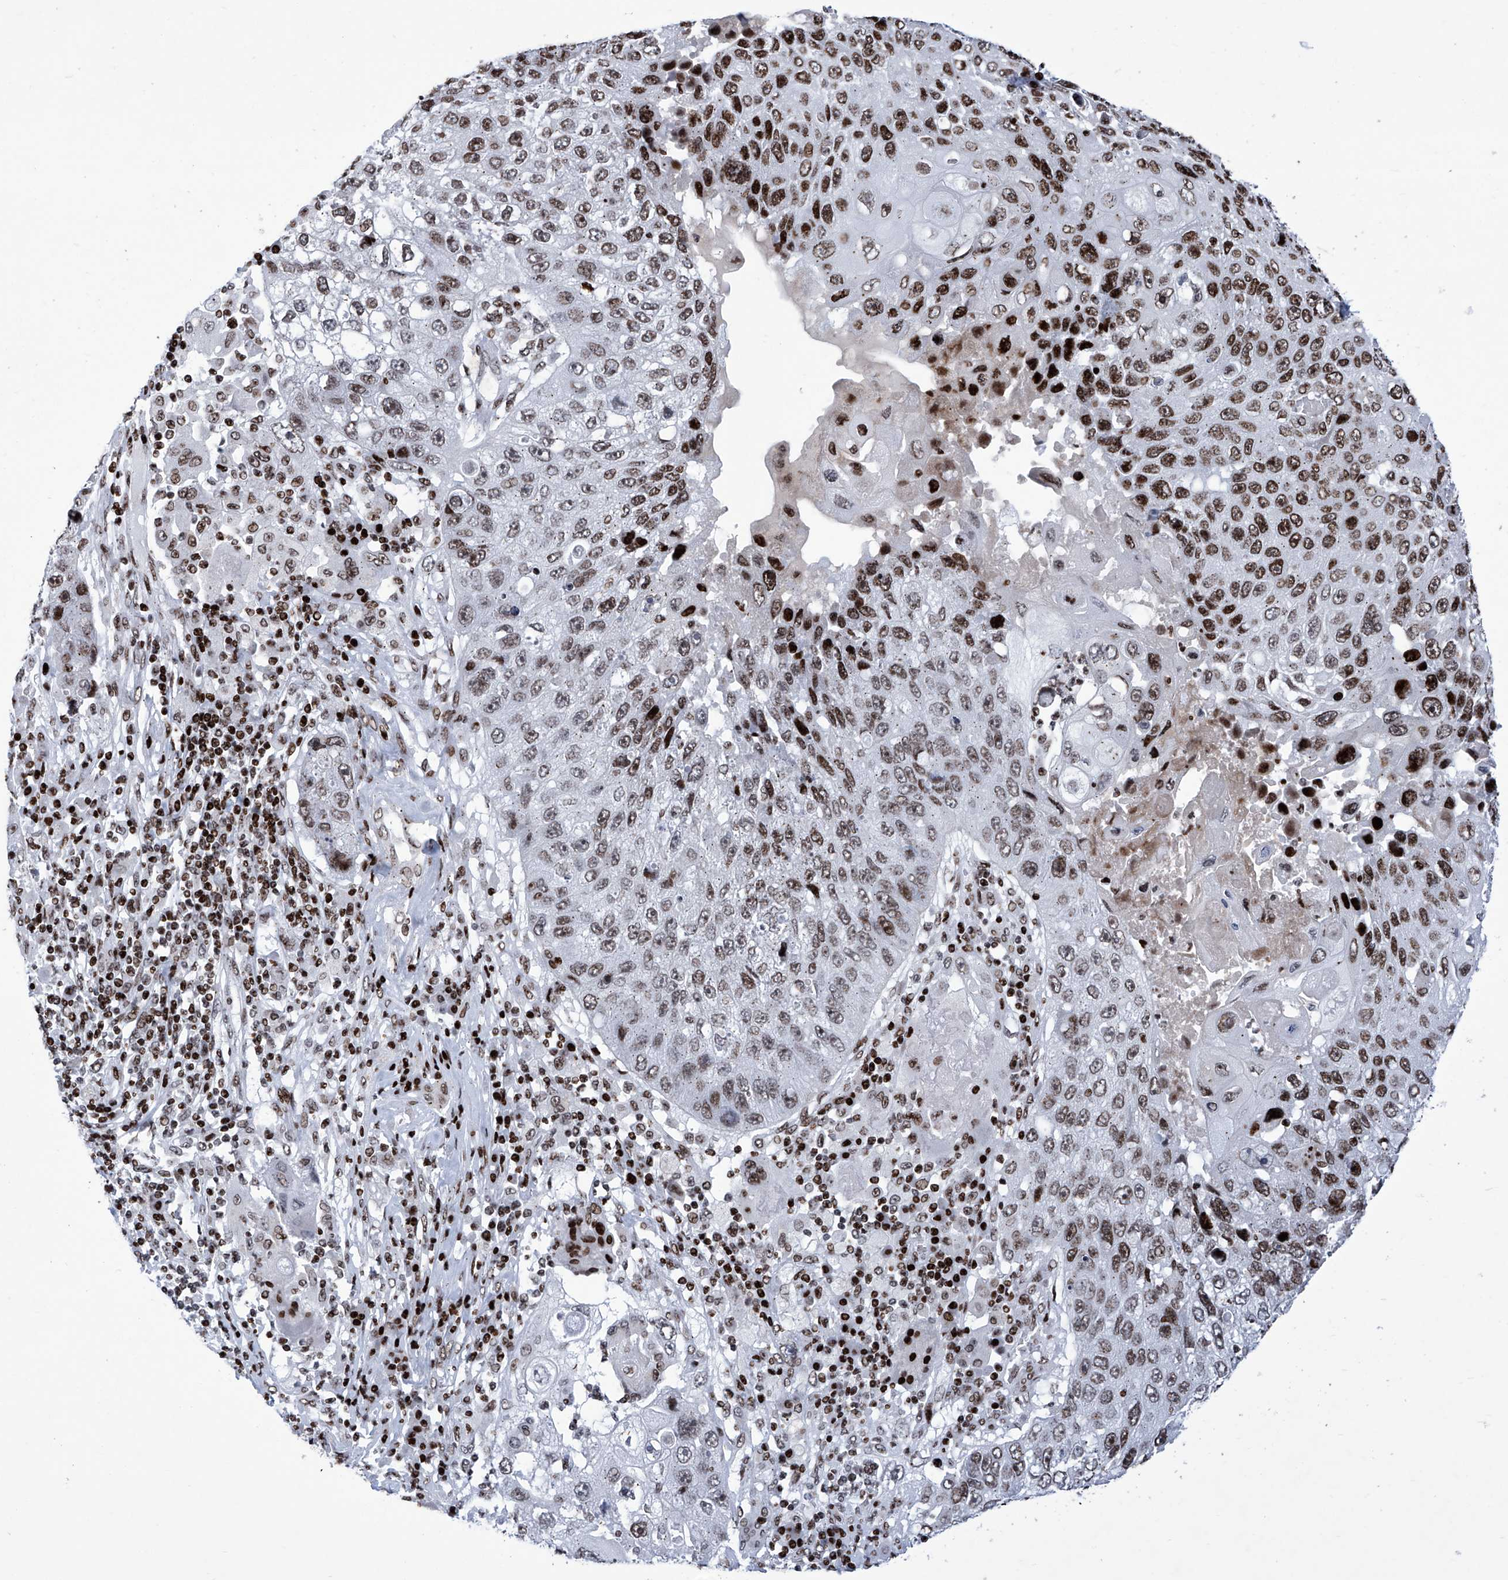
{"staining": {"intensity": "strong", "quantity": "25%-75%", "location": "nuclear"}, "tissue": "lung cancer", "cell_type": "Tumor cells", "image_type": "cancer", "snomed": [{"axis": "morphology", "description": "Squamous cell carcinoma, NOS"}, {"axis": "topography", "description": "Lung"}], "caption": "Immunohistochemistry (IHC) image of neoplastic tissue: squamous cell carcinoma (lung) stained using immunohistochemistry demonstrates high levels of strong protein expression localized specifically in the nuclear of tumor cells, appearing as a nuclear brown color.", "gene": "HEY2", "patient": {"sex": "male", "age": 61}}